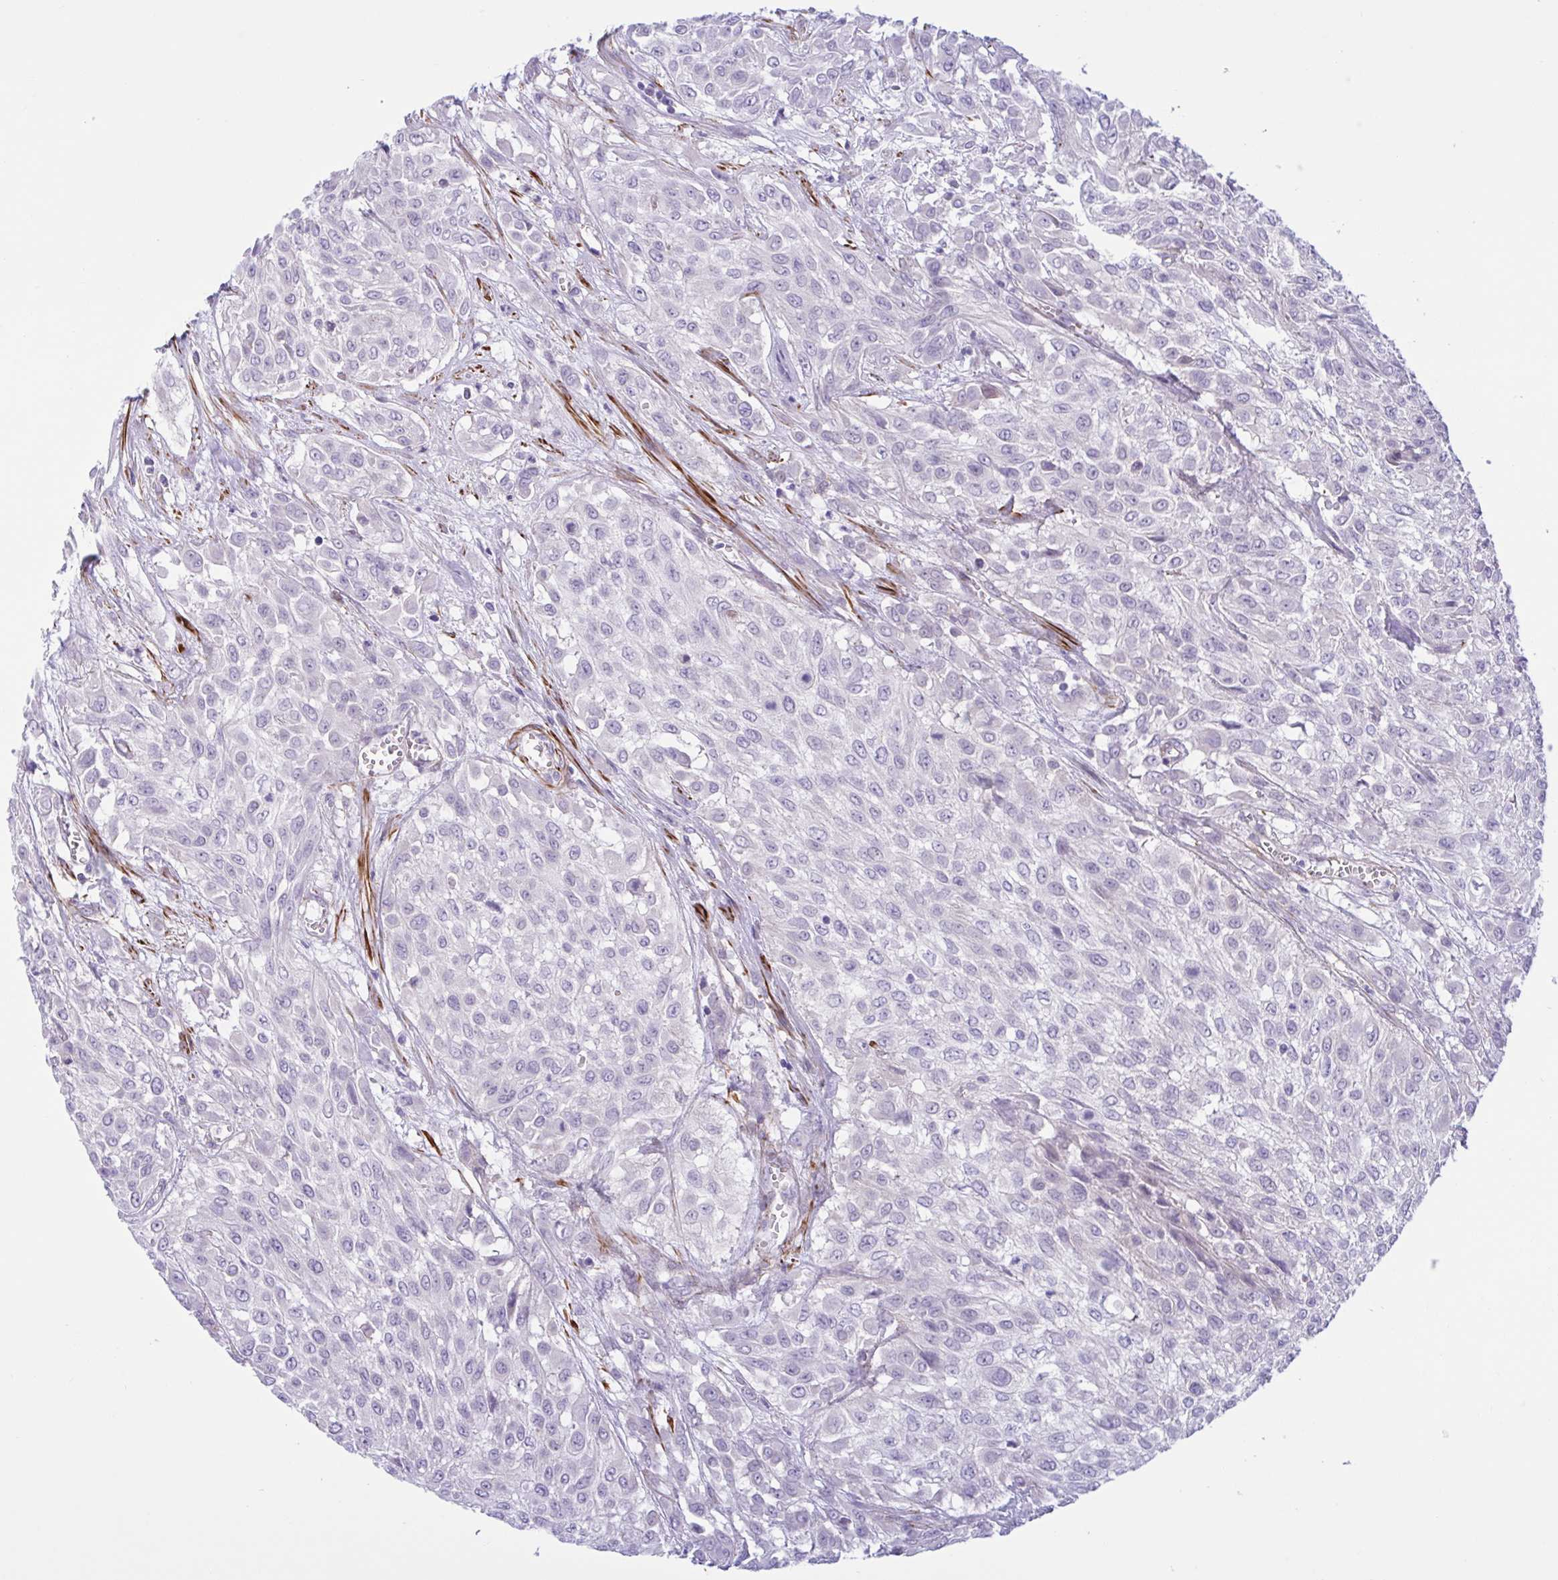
{"staining": {"intensity": "negative", "quantity": "none", "location": "none"}, "tissue": "urothelial cancer", "cell_type": "Tumor cells", "image_type": "cancer", "snomed": [{"axis": "morphology", "description": "Urothelial carcinoma, High grade"}, {"axis": "topography", "description": "Urinary bladder"}], "caption": "Immunohistochemical staining of human urothelial cancer displays no significant staining in tumor cells.", "gene": "AHCYL2", "patient": {"sex": "male", "age": 57}}